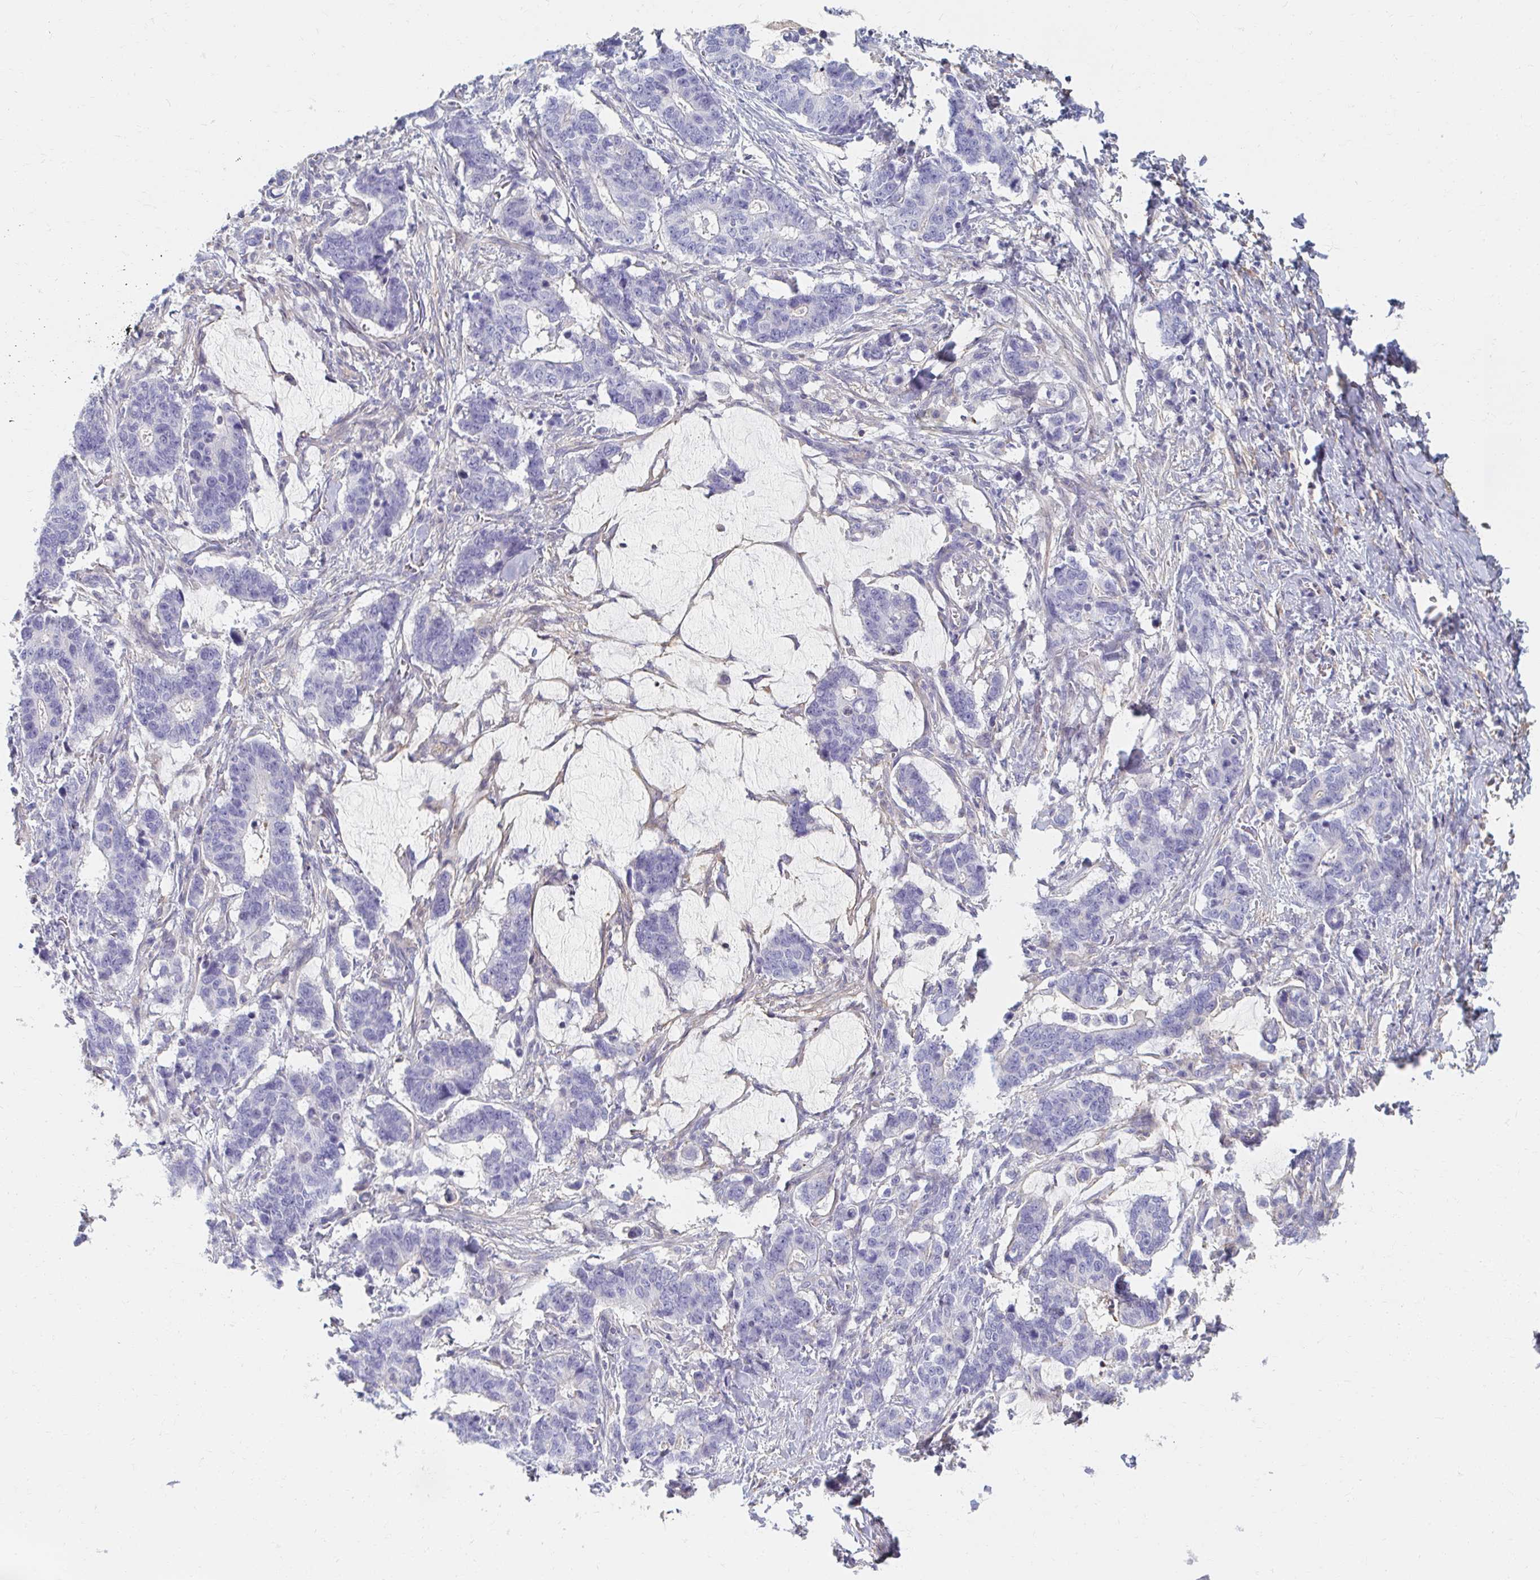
{"staining": {"intensity": "negative", "quantity": "none", "location": "none"}, "tissue": "stomach cancer", "cell_type": "Tumor cells", "image_type": "cancer", "snomed": [{"axis": "morphology", "description": "Normal tissue, NOS"}, {"axis": "morphology", "description": "Adenocarcinoma, NOS"}, {"axis": "topography", "description": "Stomach"}], "caption": "Stomach cancer (adenocarcinoma) was stained to show a protein in brown. There is no significant positivity in tumor cells.", "gene": "MYLK2", "patient": {"sex": "female", "age": 64}}